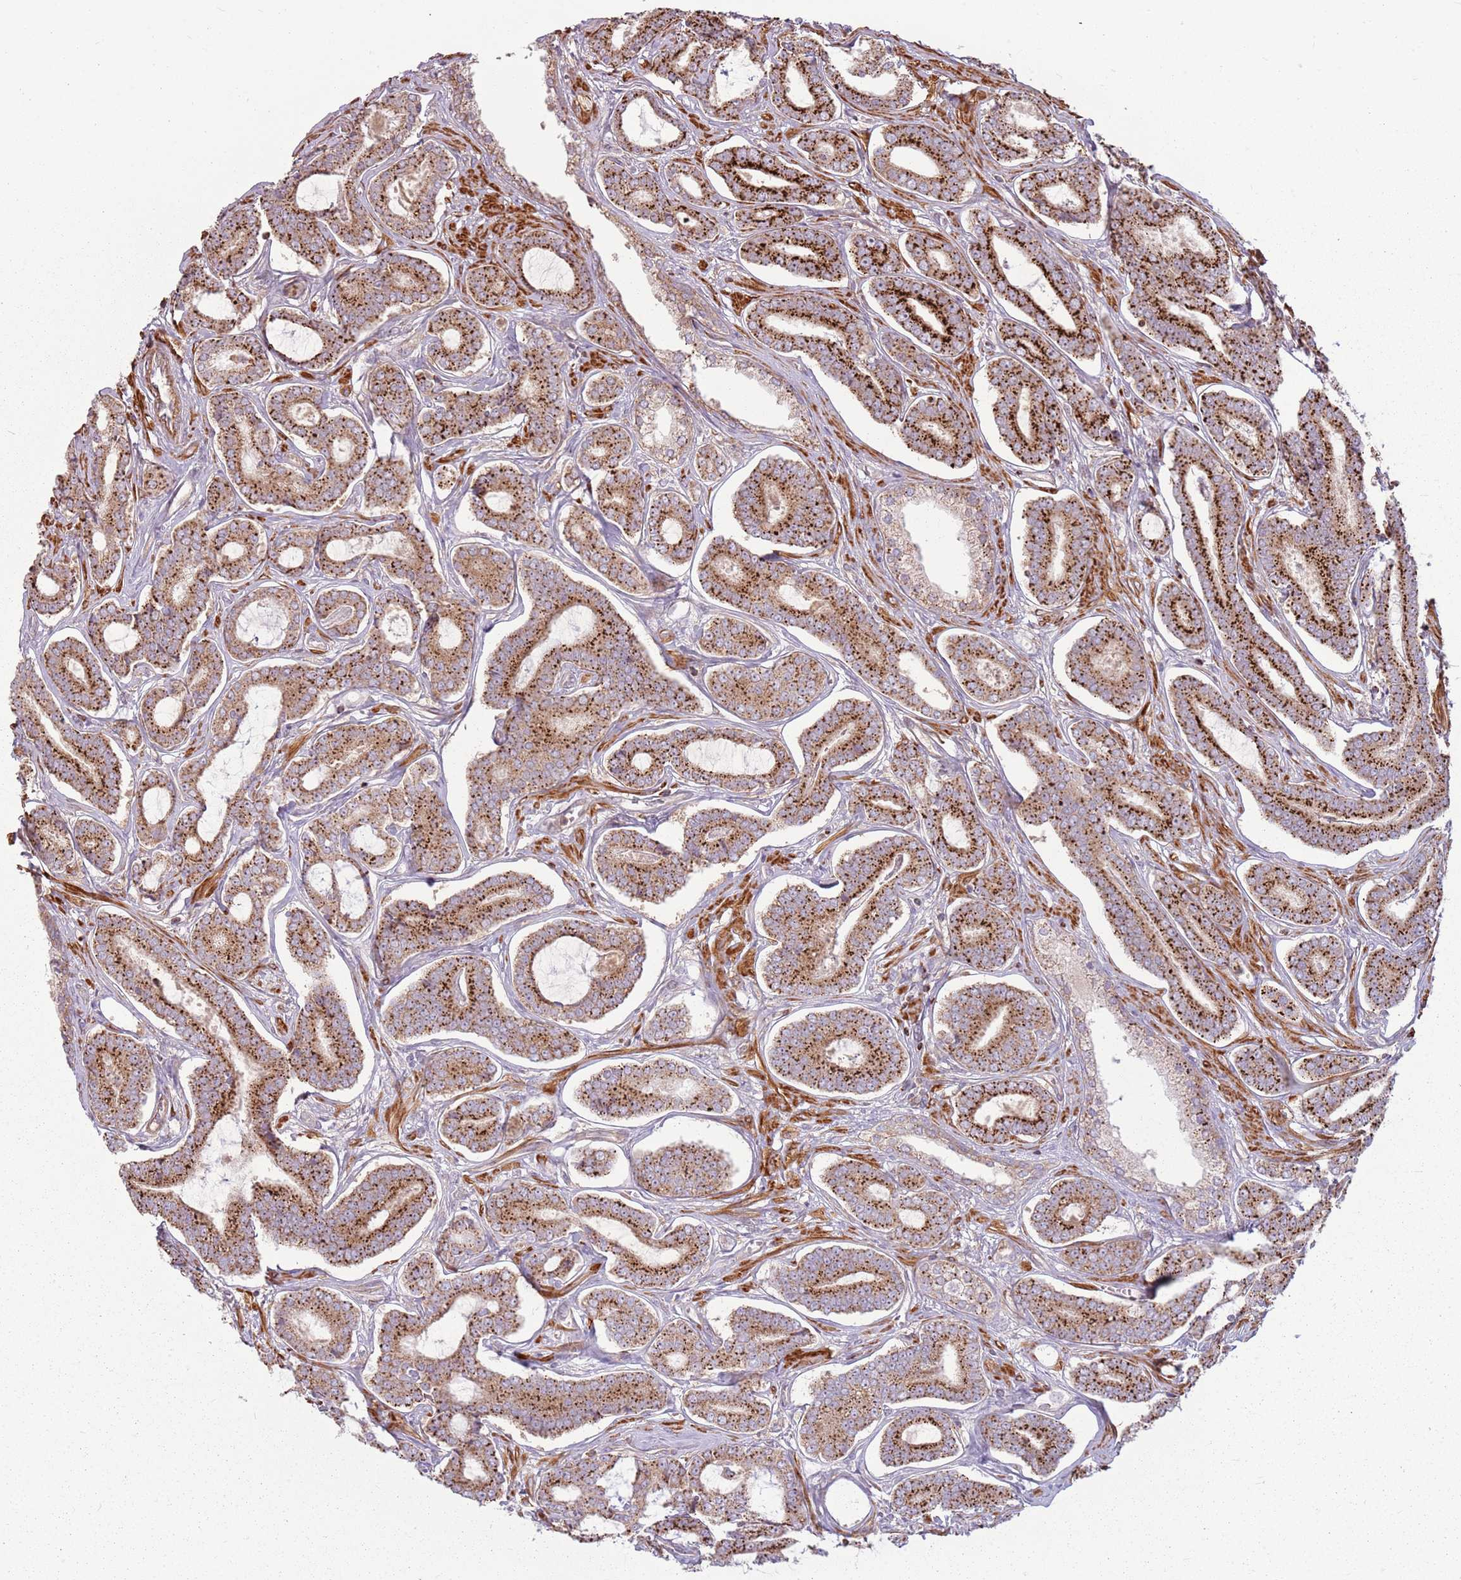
{"staining": {"intensity": "strong", "quantity": ">75%", "location": "cytoplasmic/membranous"}, "tissue": "prostate cancer", "cell_type": "Tumor cells", "image_type": "cancer", "snomed": [{"axis": "morphology", "description": "Adenocarcinoma, NOS"}, {"axis": "topography", "description": "Prostate and seminal vesicle, NOS"}], "caption": "Immunohistochemical staining of human prostate adenocarcinoma displays high levels of strong cytoplasmic/membranous expression in approximately >75% of tumor cells.", "gene": "RPL21", "patient": {"sex": "male", "age": 76}}